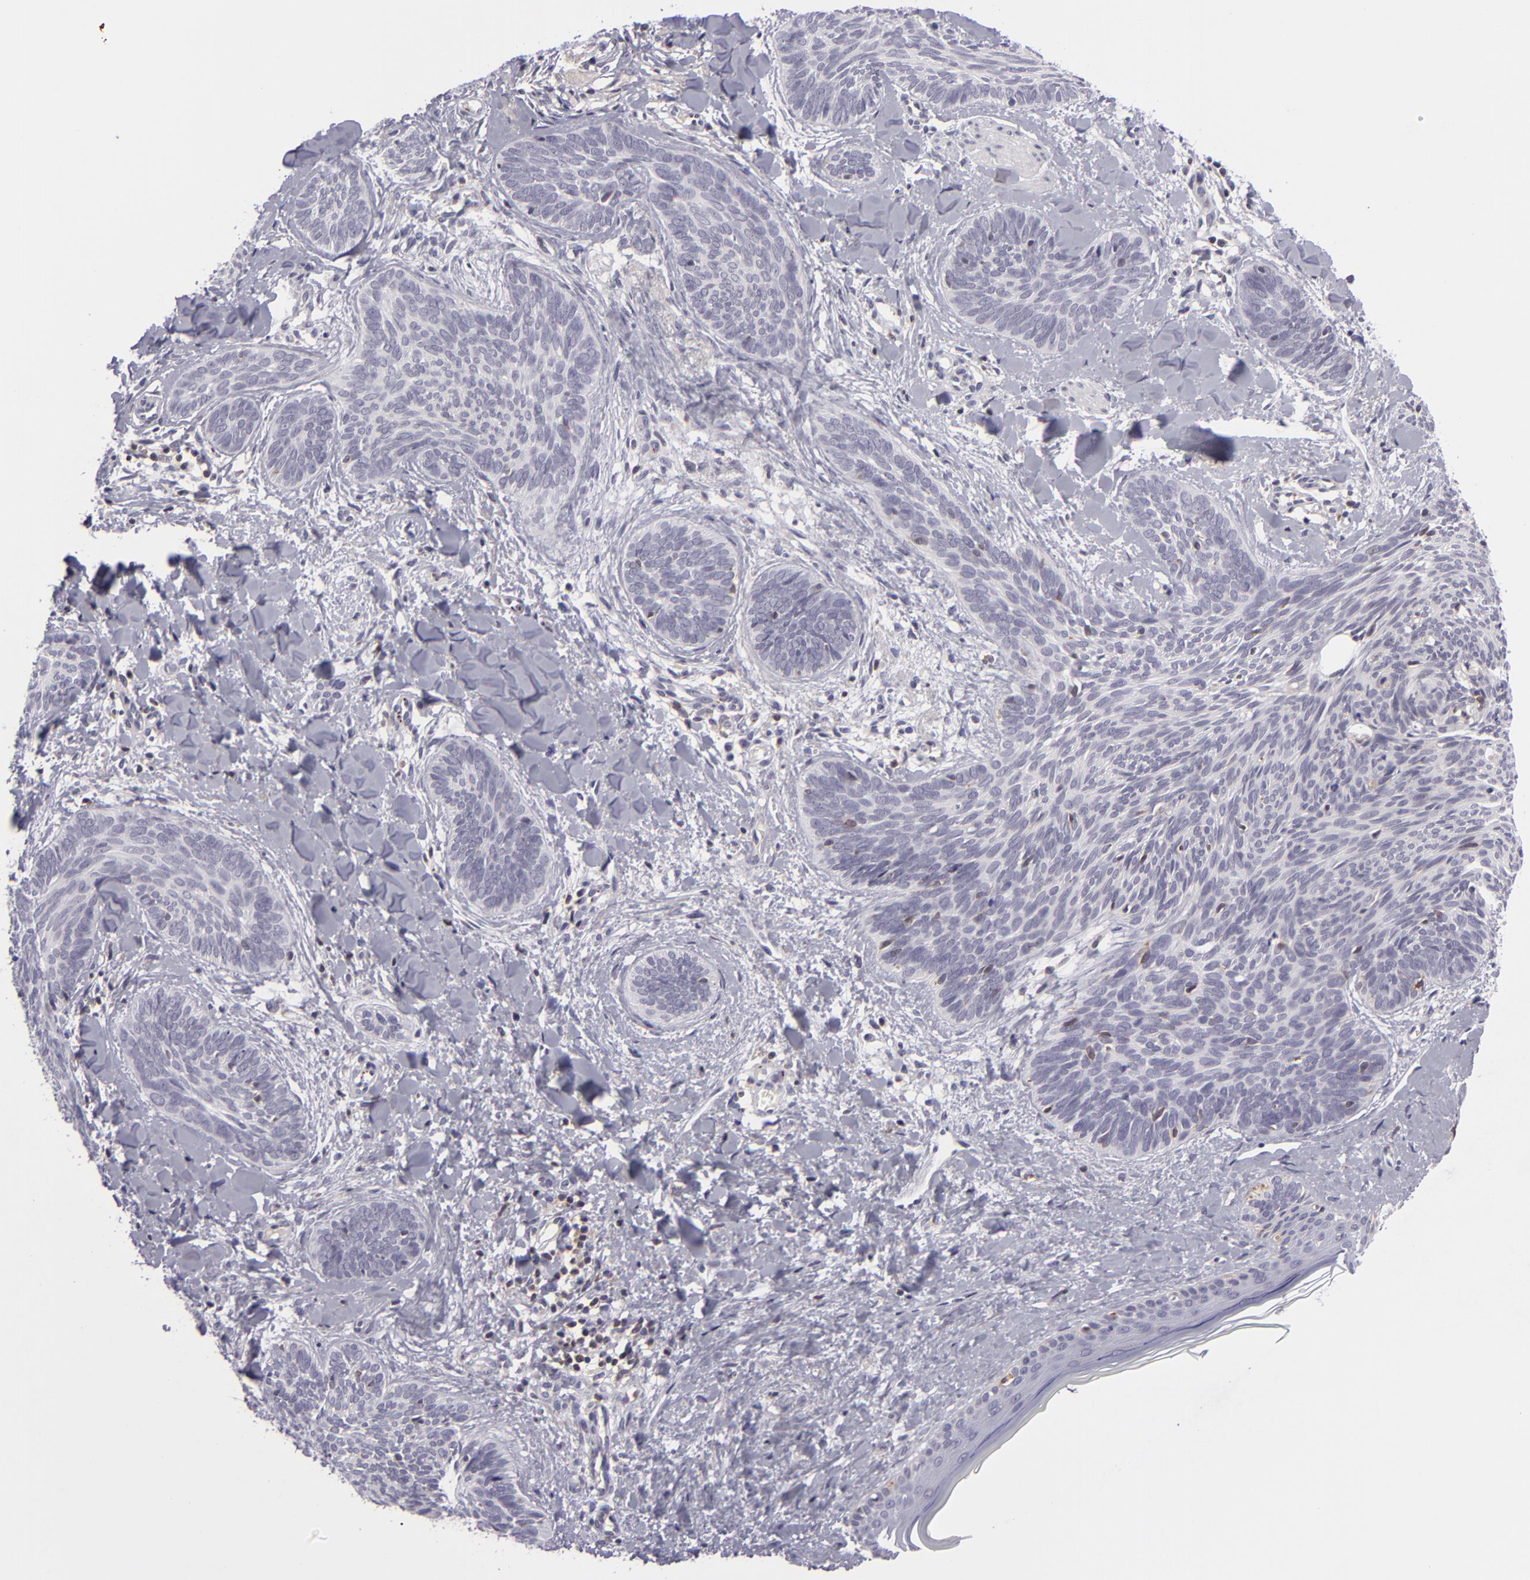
{"staining": {"intensity": "negative", "quantity": "none", "location": "none"}, "tissue": "skin cancer", "cell_type": "Tumor cells", "image_type": "cancer", "snomed": [{"axis": "morphology", "description": "Basal cell carcinoma"}, {"axis": "topography", "description": "Skin"}], "caption": "Histopathology image shows no significant protein staining in tumor cells of skin cancer (basal cell carcinoma).", "gene": "KCNAB2", "patient": {"sex": "female", "age": 81}}